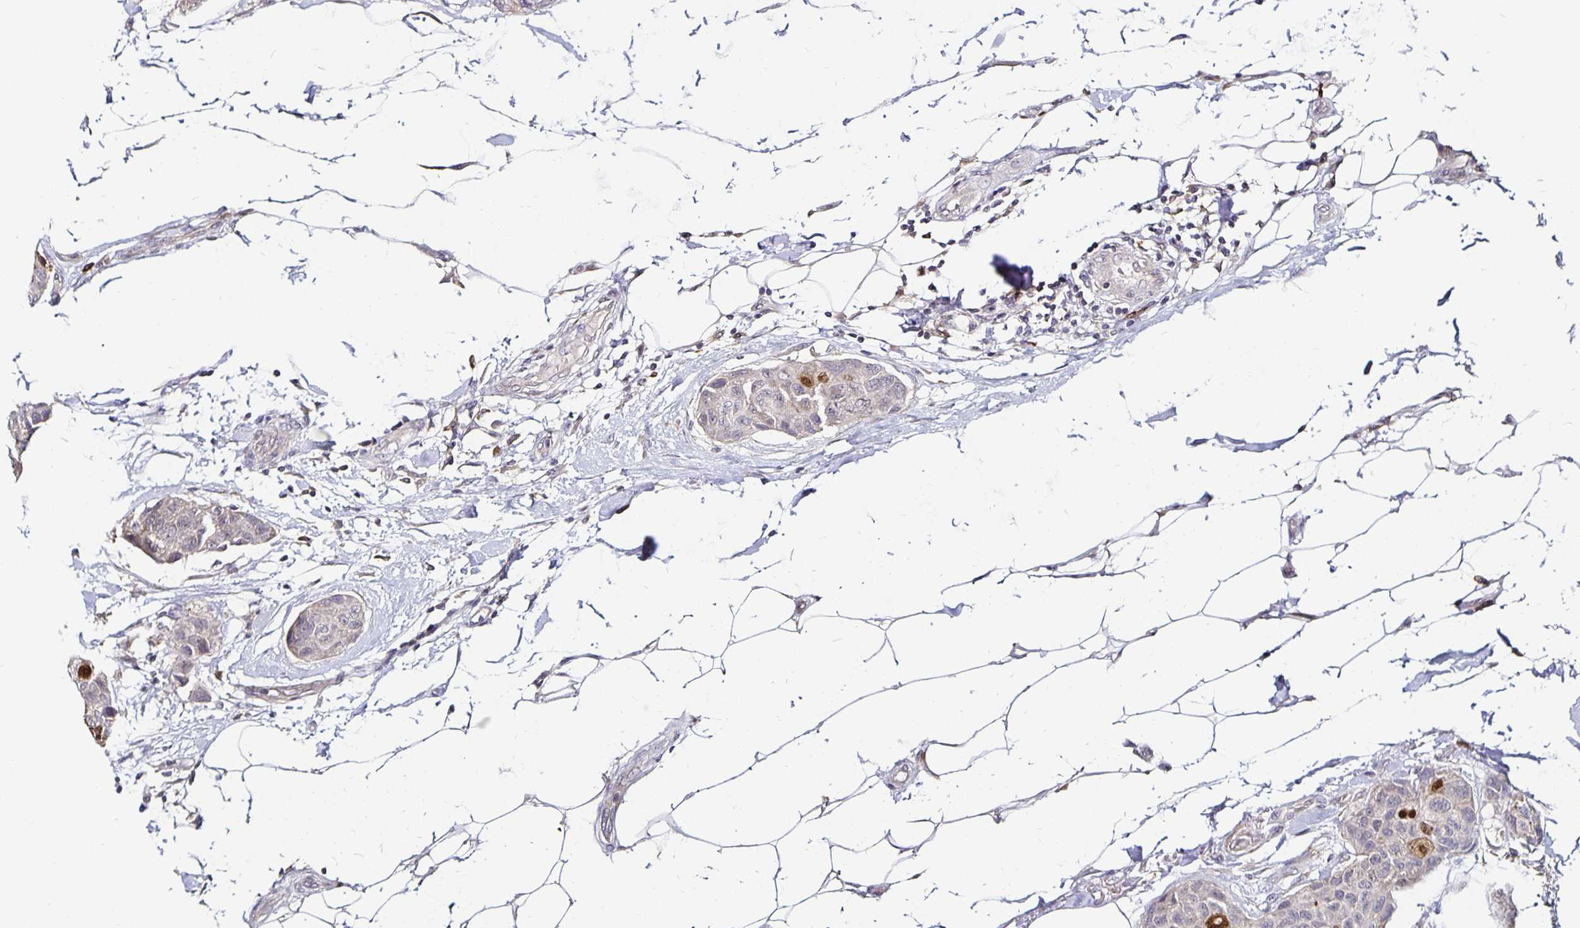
{"staining": {"intensity": "strong", "quantity": "<25%", "location": "cytoplasmic/membranous,nuclear"}, "tissue": "breast cancer", "cell_type": "Tumor cells", "image_type": "cancer", "snomed": [{"axis": "morphology", "description": "Duct carcinoma"}, {"axis": "topography", "description": "Breast"}, {"axis": "topography", "description": "Lymph node"}], "caption": "Tumor cells exhibit strong cytoplasmic/membranous and nuclear positivity in about <25% of cells in breast intraductal carcinoma.", "gene": "ANLN", "patient": {"sex": "female", "age": 80}}